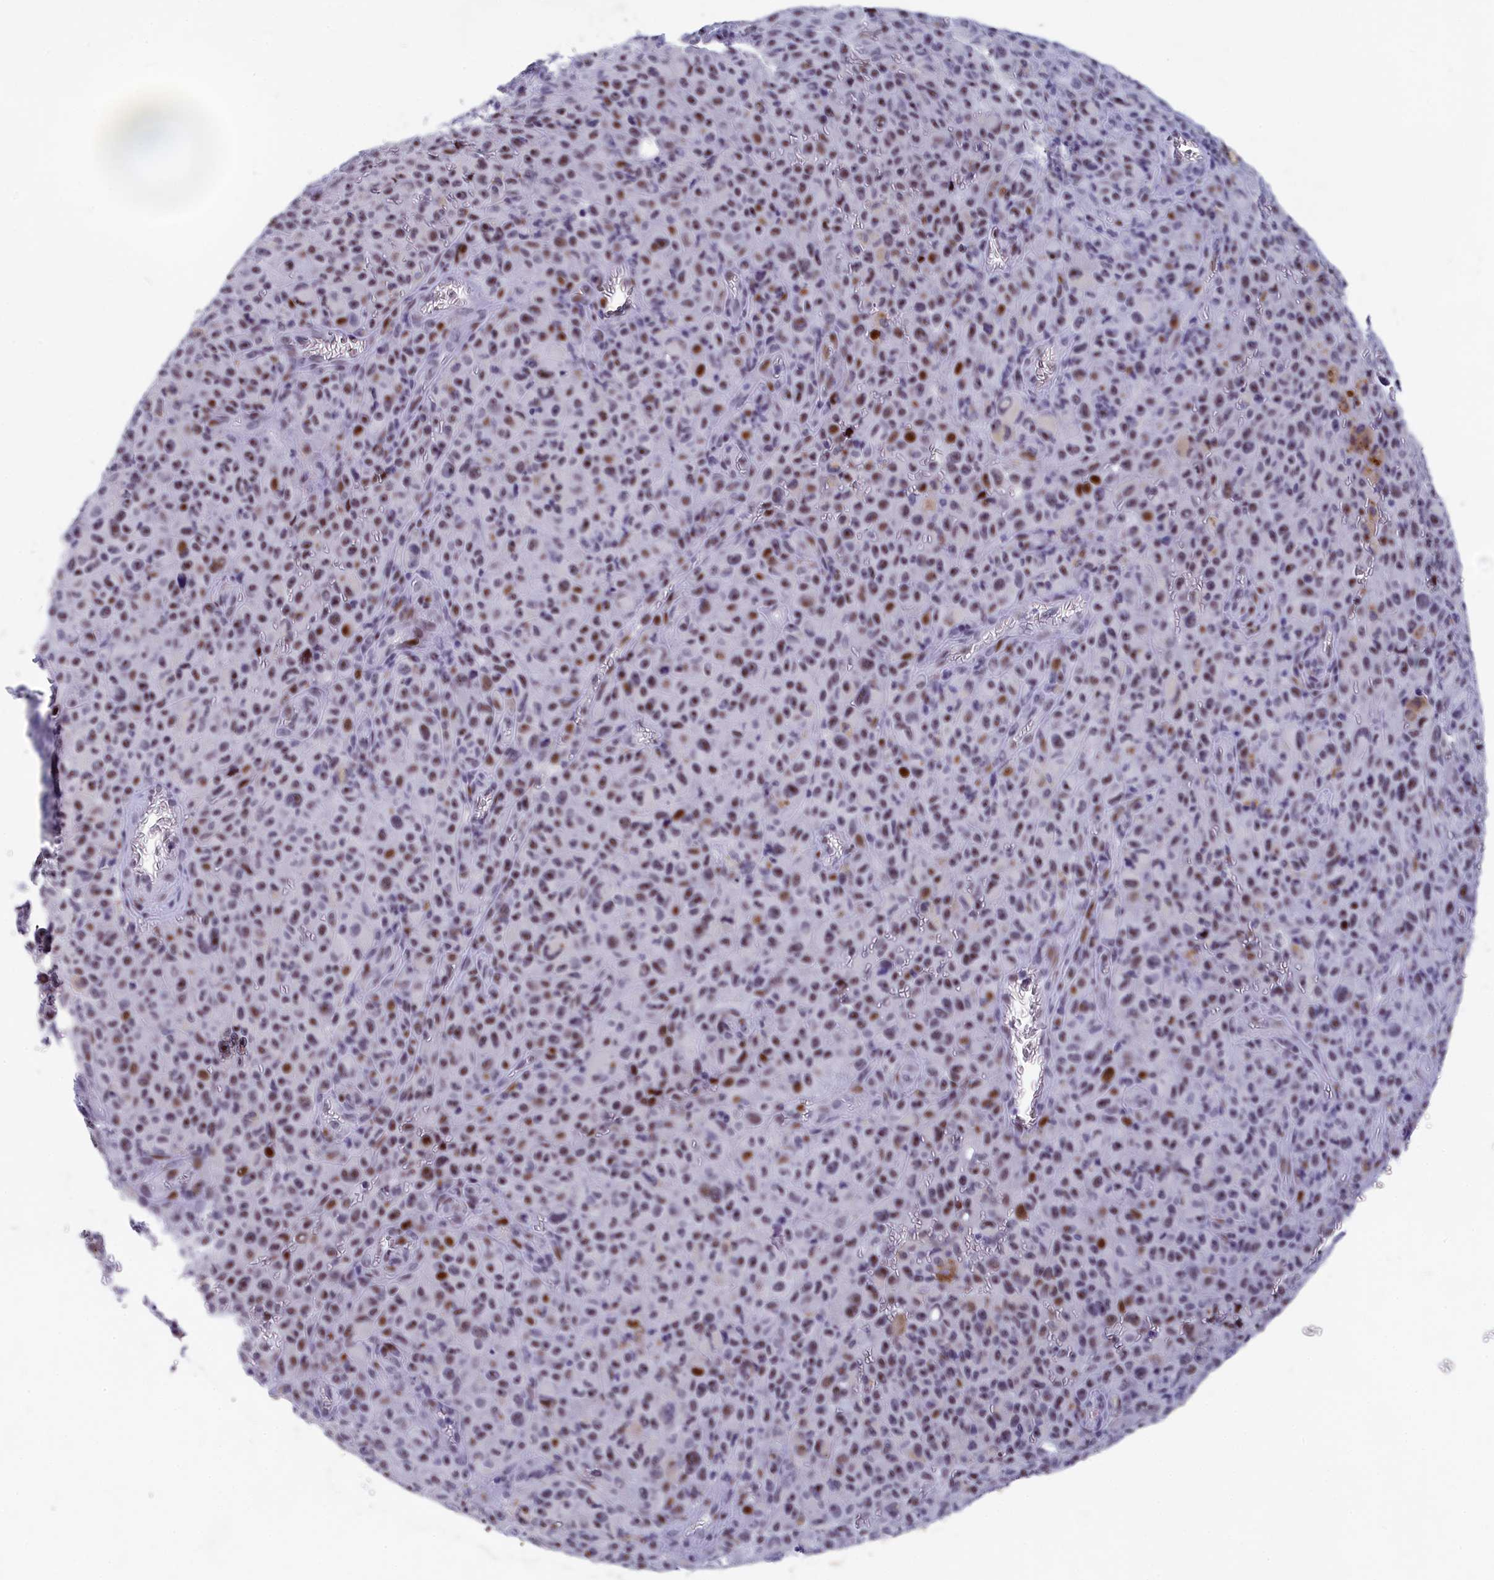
{"staining": {"intensity": "weak", "quantity": ">75%", "location": "nuclear"}, "tissue": "melanoma", "cell_type": "Tumor cells", "image_type": "cancer", "snomed": [{"axis": "morphology", "description": "Malignant melanoma, NOS"}, {"axis": "topography", "description": "Skin"}], "caption": "Human melanoma stained for a protein (brown) reveals weak nuclear positive staining in approximately >75% of tumor cells.", "gene": "NSA2", "patient": {"sex": "female", "age": 82}}